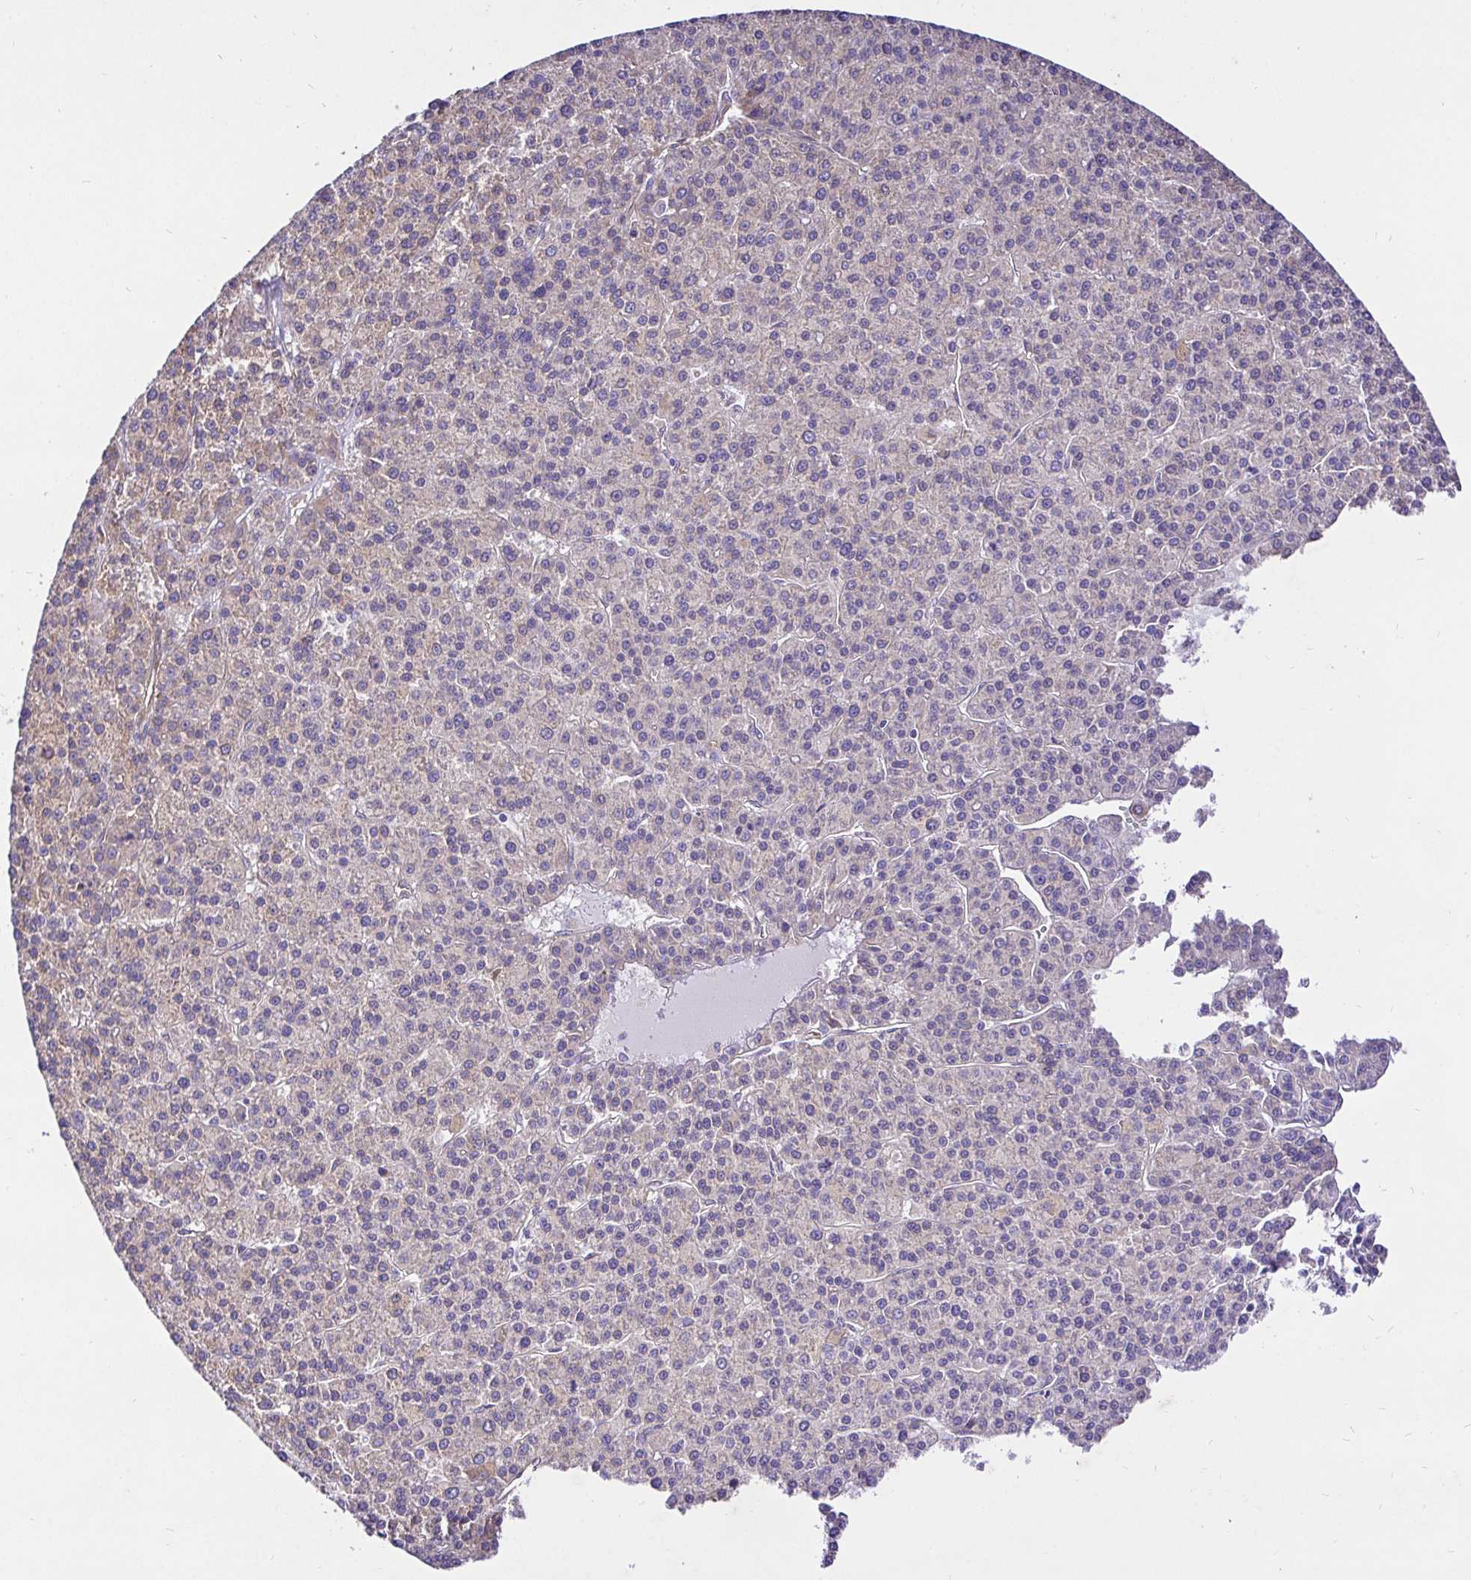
{"staining": {"intensity": "weak", "quantity": "<25%", "location": "cytoplasmic/membranous"}, "tissue": "liver cancer", "cell_type": "Tumor cells", "image_type": "cancer", "snomed": [{"axis": "morphology", "description": "Carcinoma, Hepatocellular, NOS"}, {"axis": "topography", "description": "Liver"}], "caption": "High magnification brightfield microscopy of liver cancer (hepatocellular carcinoma) stained with DAB (brown) and counterstained with hematoxylin (blue): tumor cells show no significant staining.", "gene": "CCDC122", "patient": {"sex": "female", "age": 58}}